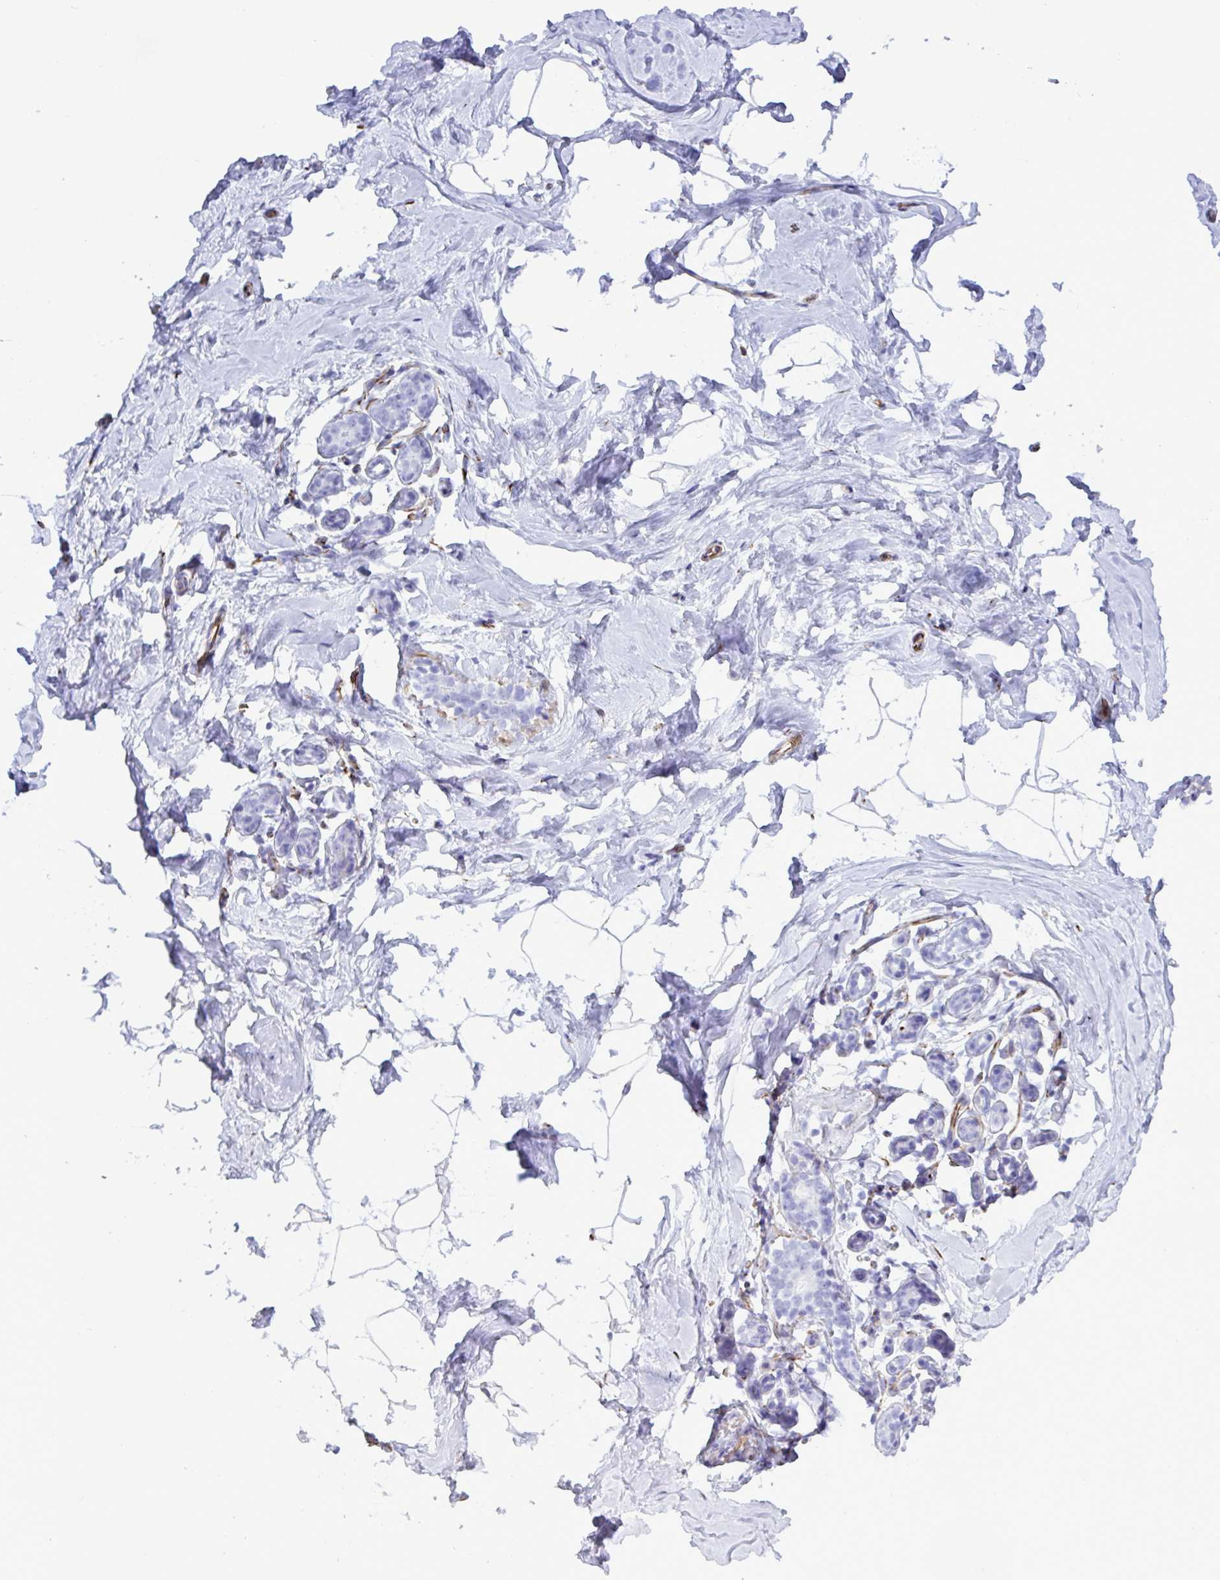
{"staining": {"intensity": "negative", "quantity": "none", "location": "none"}, "tissue": "breast", "cell_type": "Adipocytes", "image_type": "normal", "snomed": [{"axis": "morphology", "description": "Normal tissue, NOS"}, {"axis": "topography", "description": "Breast"}], "caption": "Normal breast was stained to show a protein in brown. There is no significant positivity in adipocytes. The staining is performed using DAB brown chromogen with nuclei counter-stained in using hematoxylin.", "gene": "SMAD5", "patient": {"sex": "female", "age": 32}}